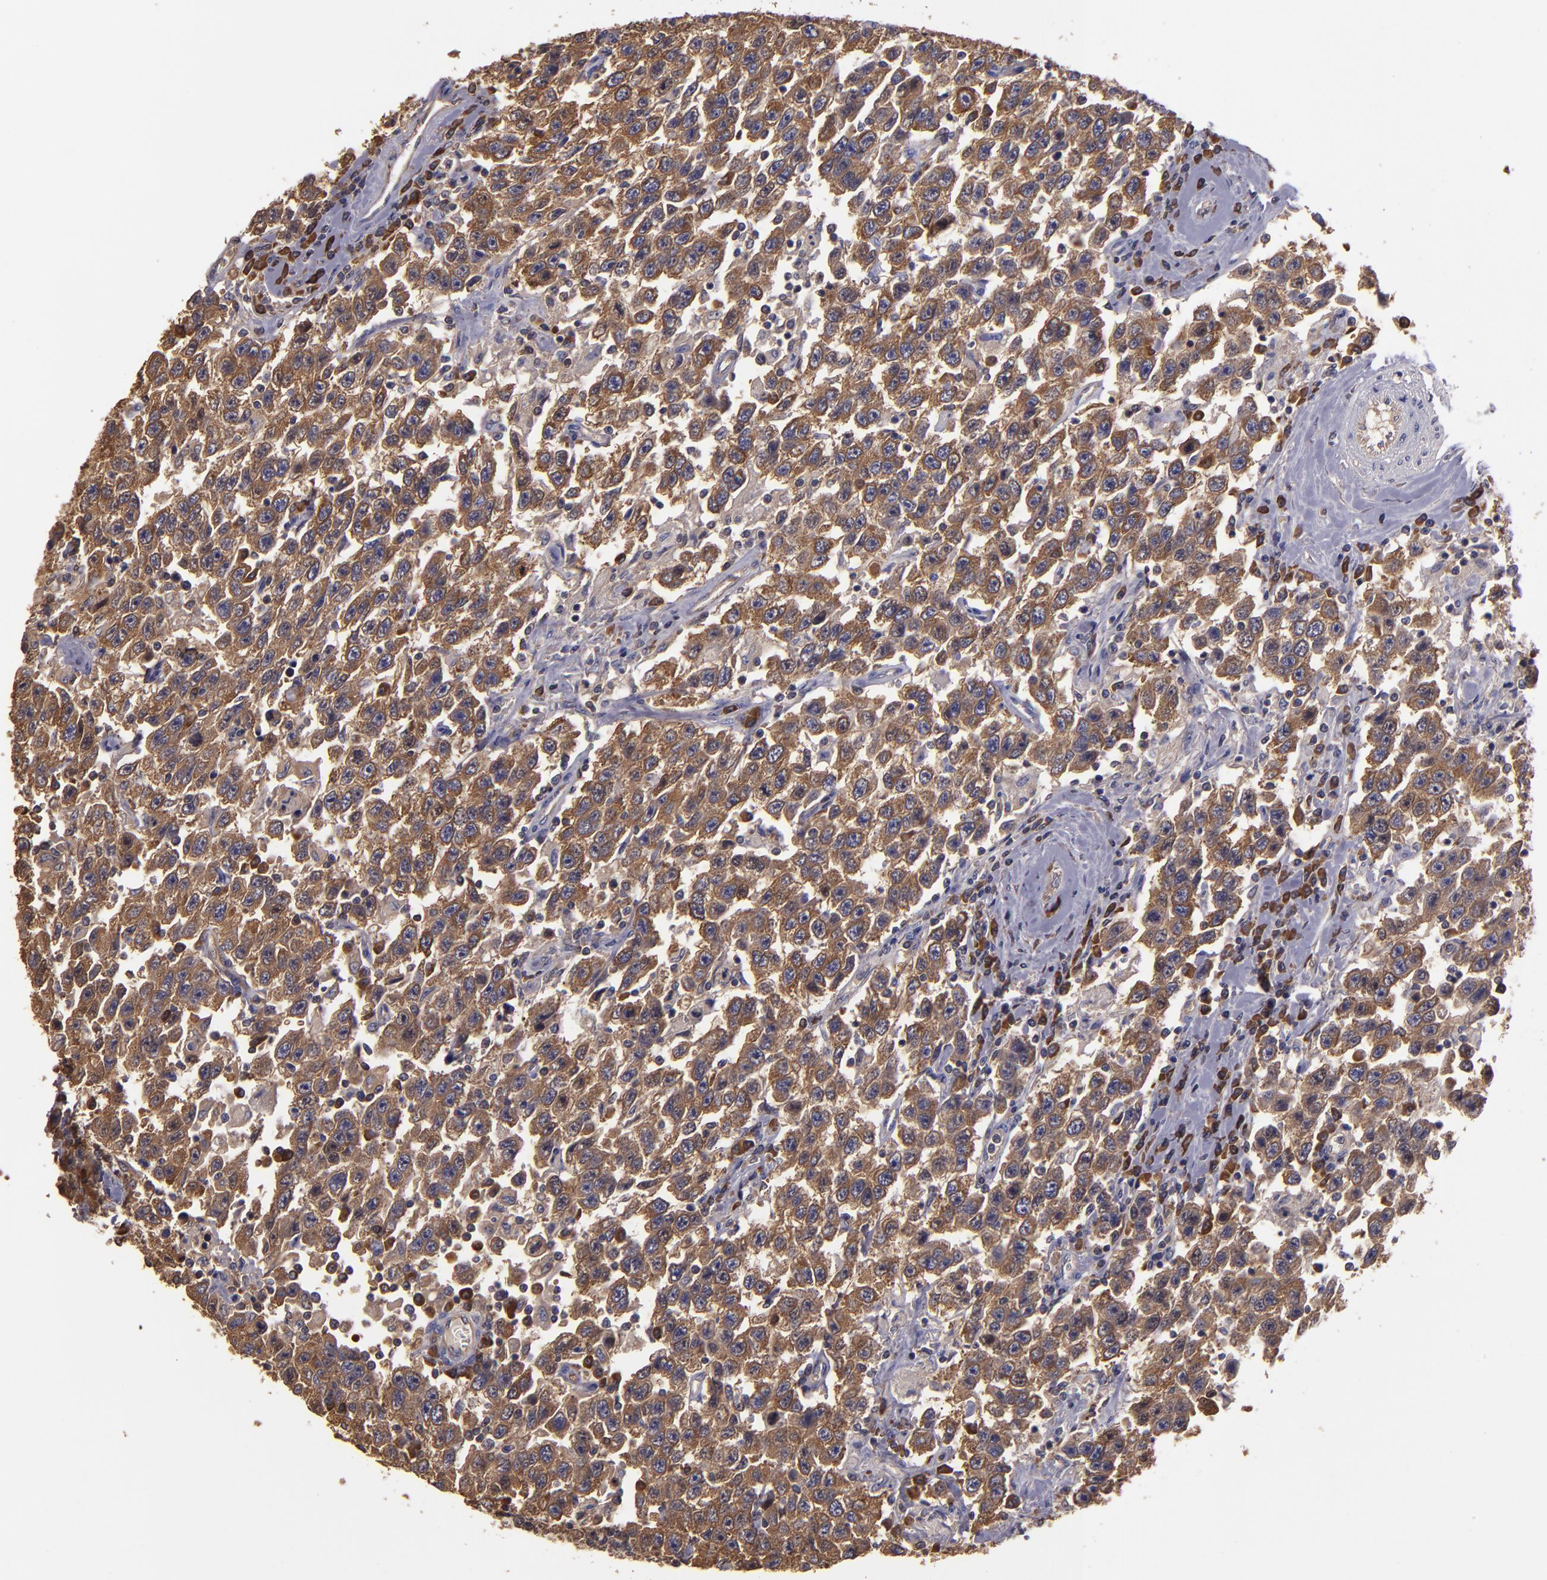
{"staining": {"intensity": "moderate", "quantity": ">75%", "location": "cytoplasmic/membranous"}, "tissue": "testis cancer", "cell_type": "Tumor cells", "image_type": "cancer", "snomed": [{"axis": "morphology", "description": "Seminoma, NOS"}, {"axis": "topography", "description": "Testis"}], "caption": "Moderate cytoplasmic/membranous expression for a protein is seen in approximately >75% of tumor cells of testis cancer using immunohistochemistry (IHC).", "gene": "CARS1", "patient": {"sex": "male", "age": 41}}